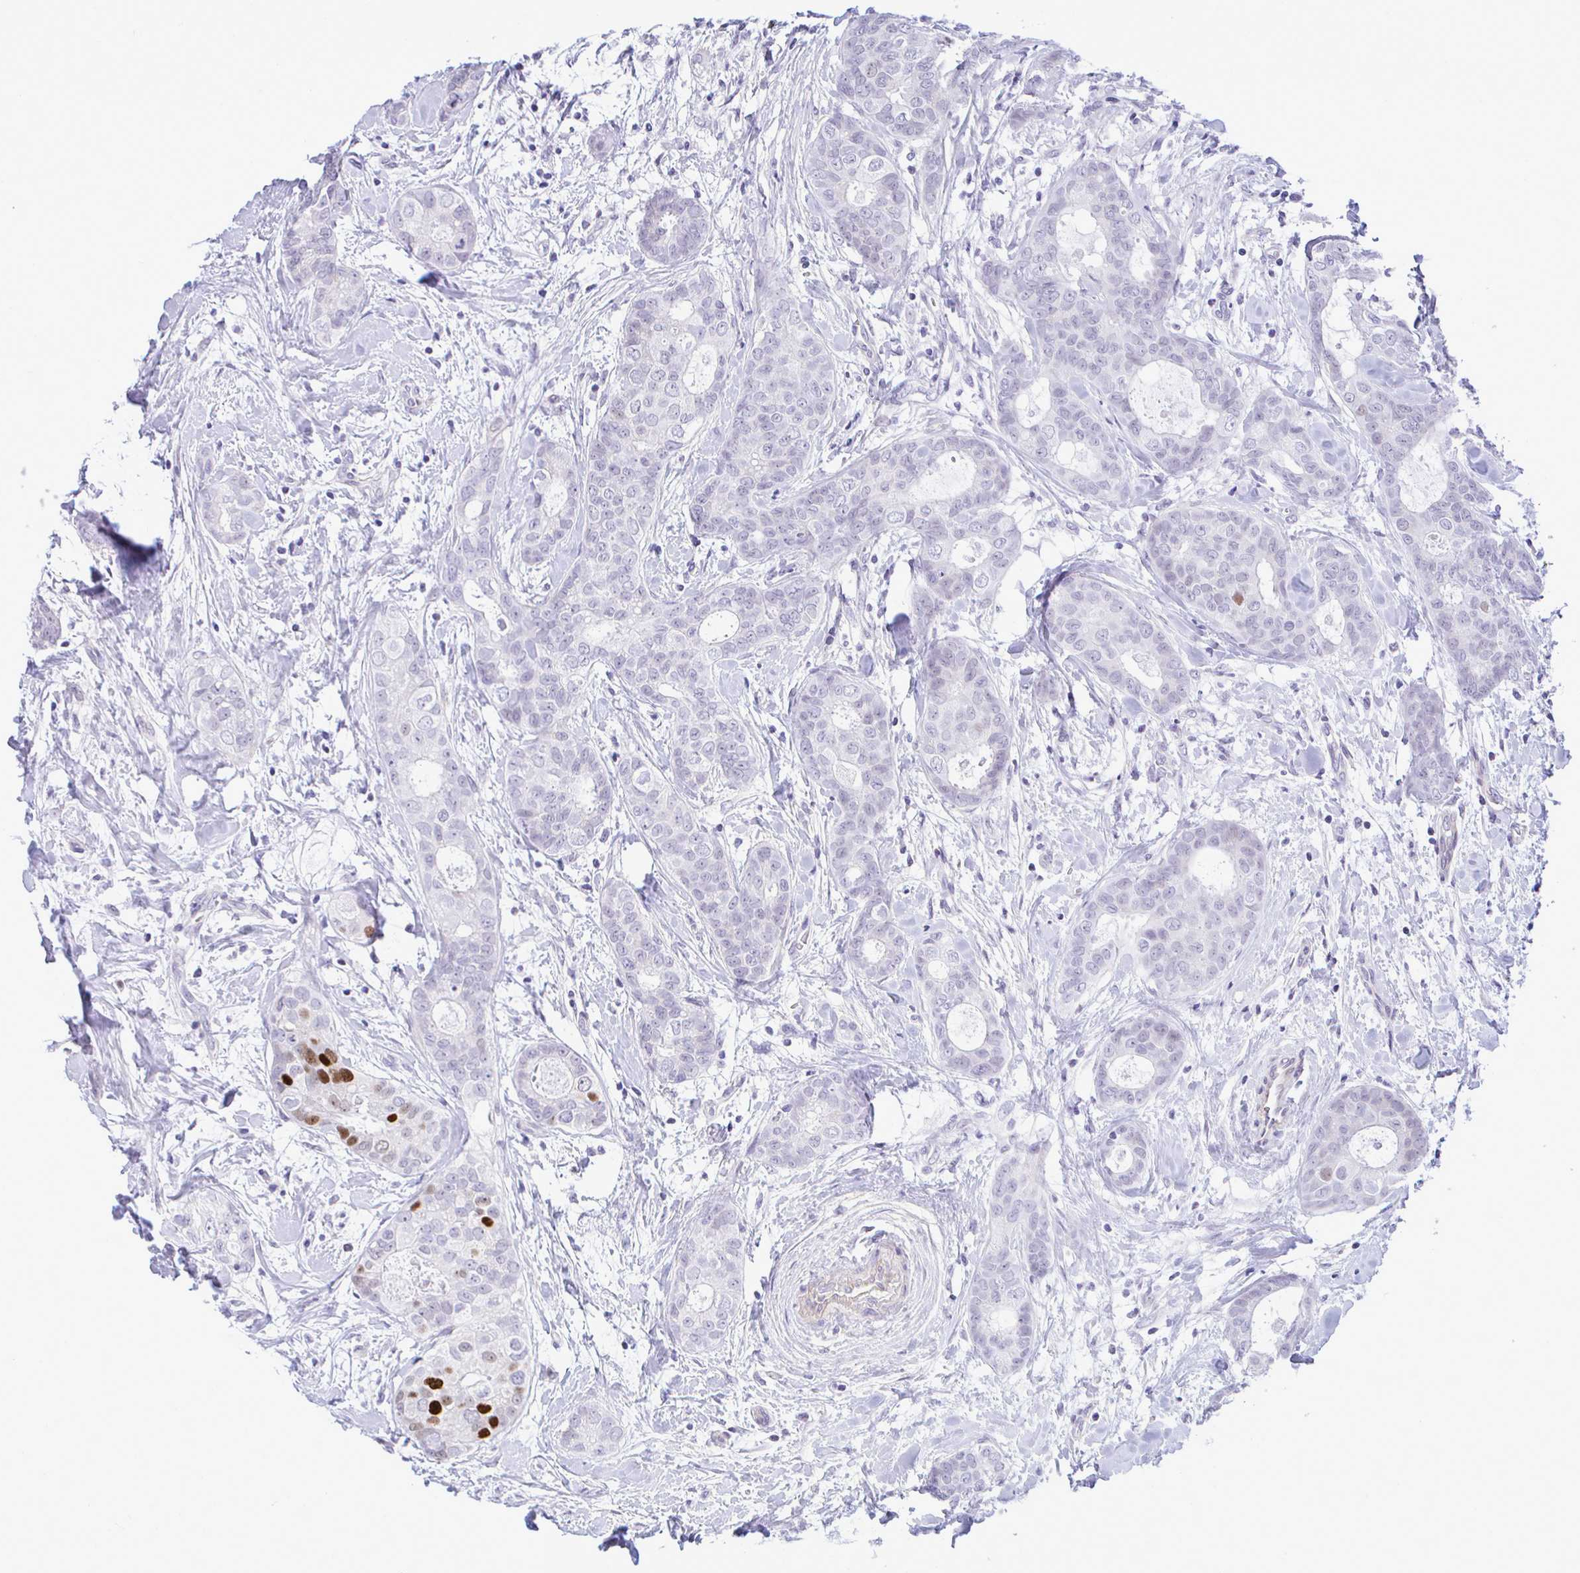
{"staining": {"intensity": "negative", "quantity": "none", "location": "none"}, "tissue": "breast cancer", "cell_type": "Tumor cells", "image_type": "cancer", "snomed": [{"axis": "morphology", "description": "Duct carcinoma"}, {"axis": "topography", "description": "Breast"}], "caption": "The photomicrograph reveals no staining of tumor cells in breast cancer.", "gene": "SLC25A51", "patient": {"sex": "female", "age": 45}}